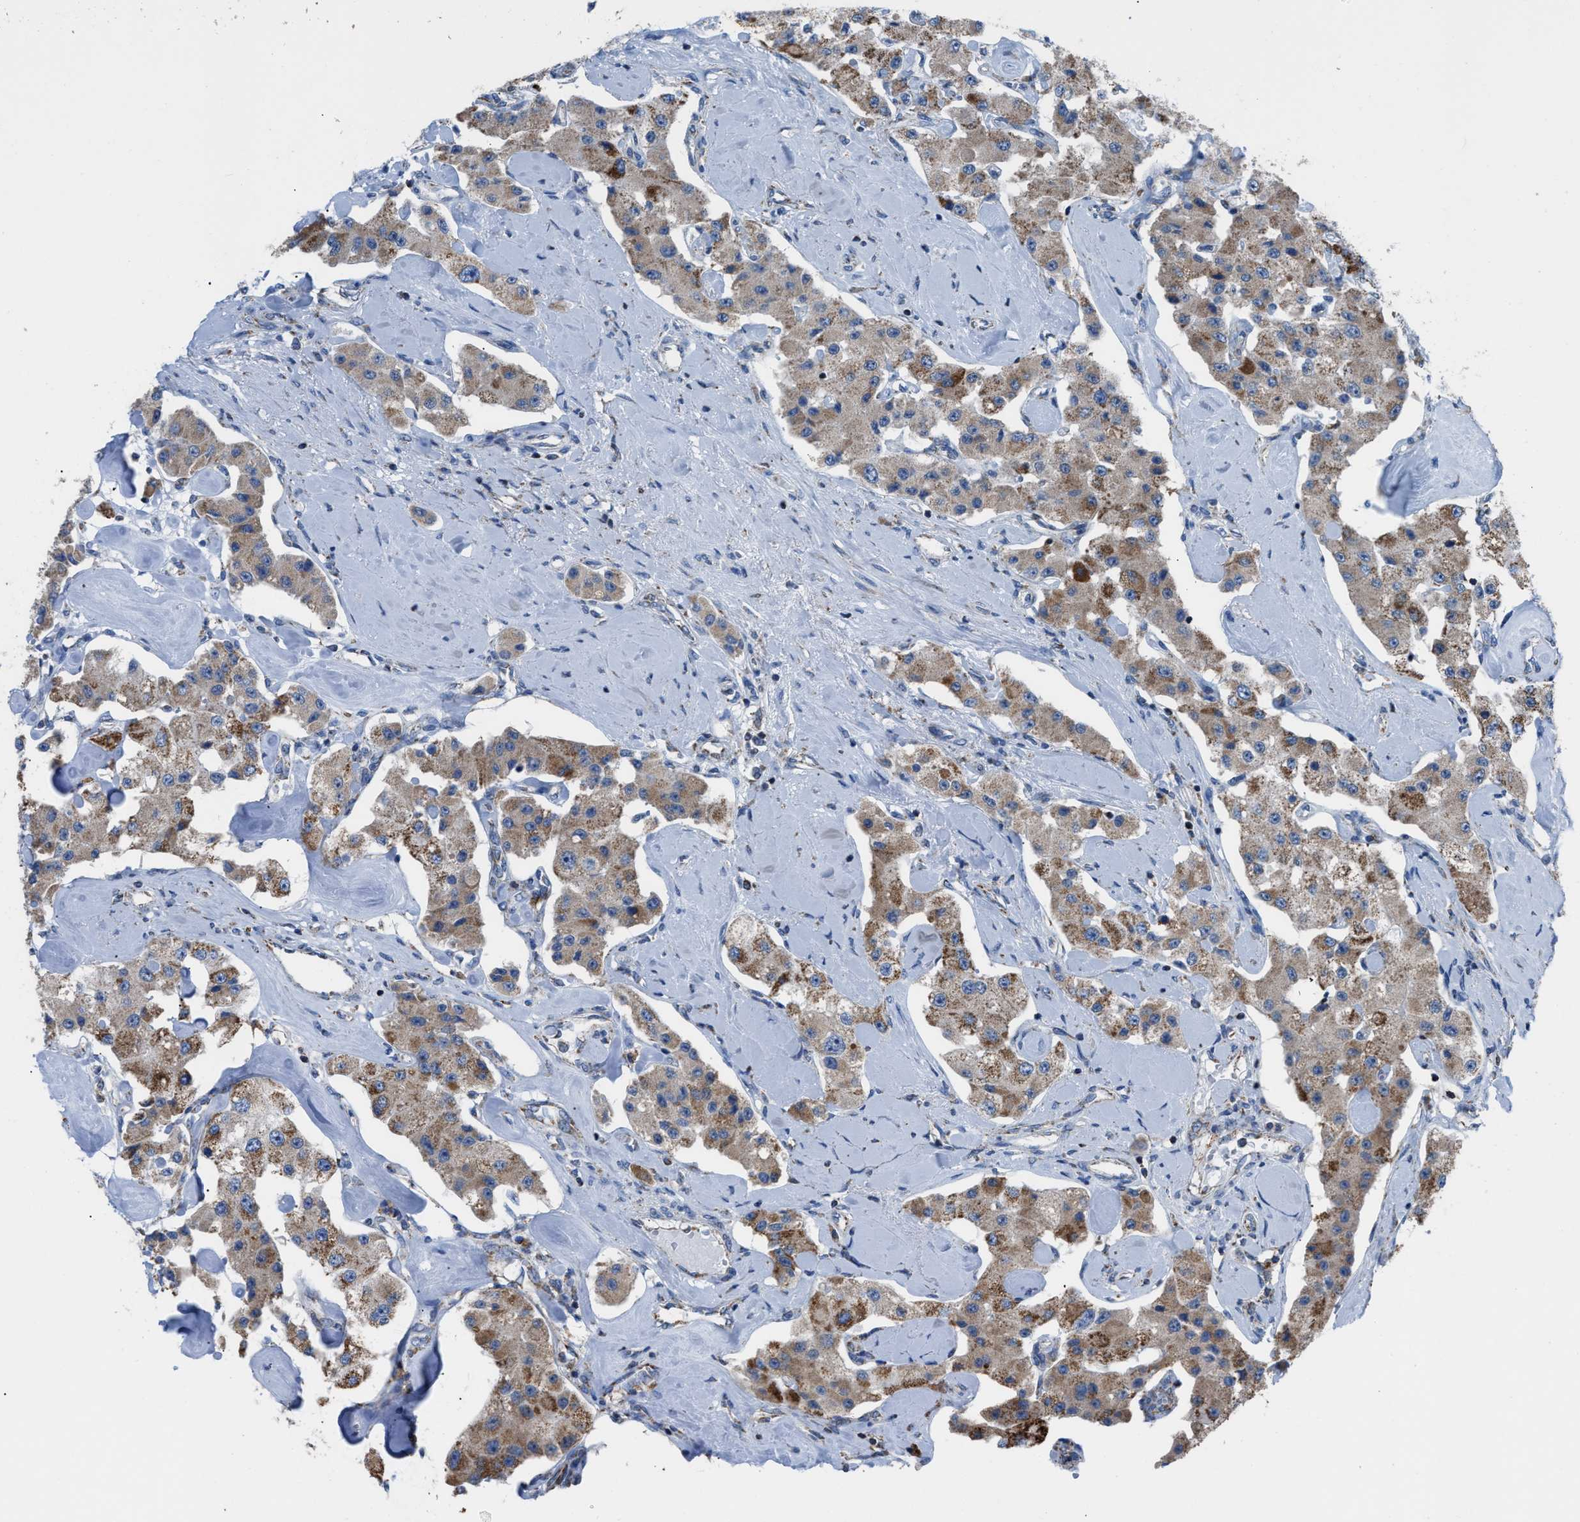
{"staining": {"intensity": "moderate", "quantity": ">75%", "location": "cytoplasmic/membranous"}, "tissue": "carcinoid", "cell_type": "Tumor cells", "image_type": "cancer", "snomed": [{"axis": "morphology", "description": "Carcinoid, malignant, NOS"}, {"axis": "topography", "description": "Pancreas"}], "caption": "Moderate cytoplasmic/membranous protein positivity is appreciated in about >75% of tumor cells in carcinoid.", "gene": "ETFB", "patient": {"sex": "male", "age": 41}}